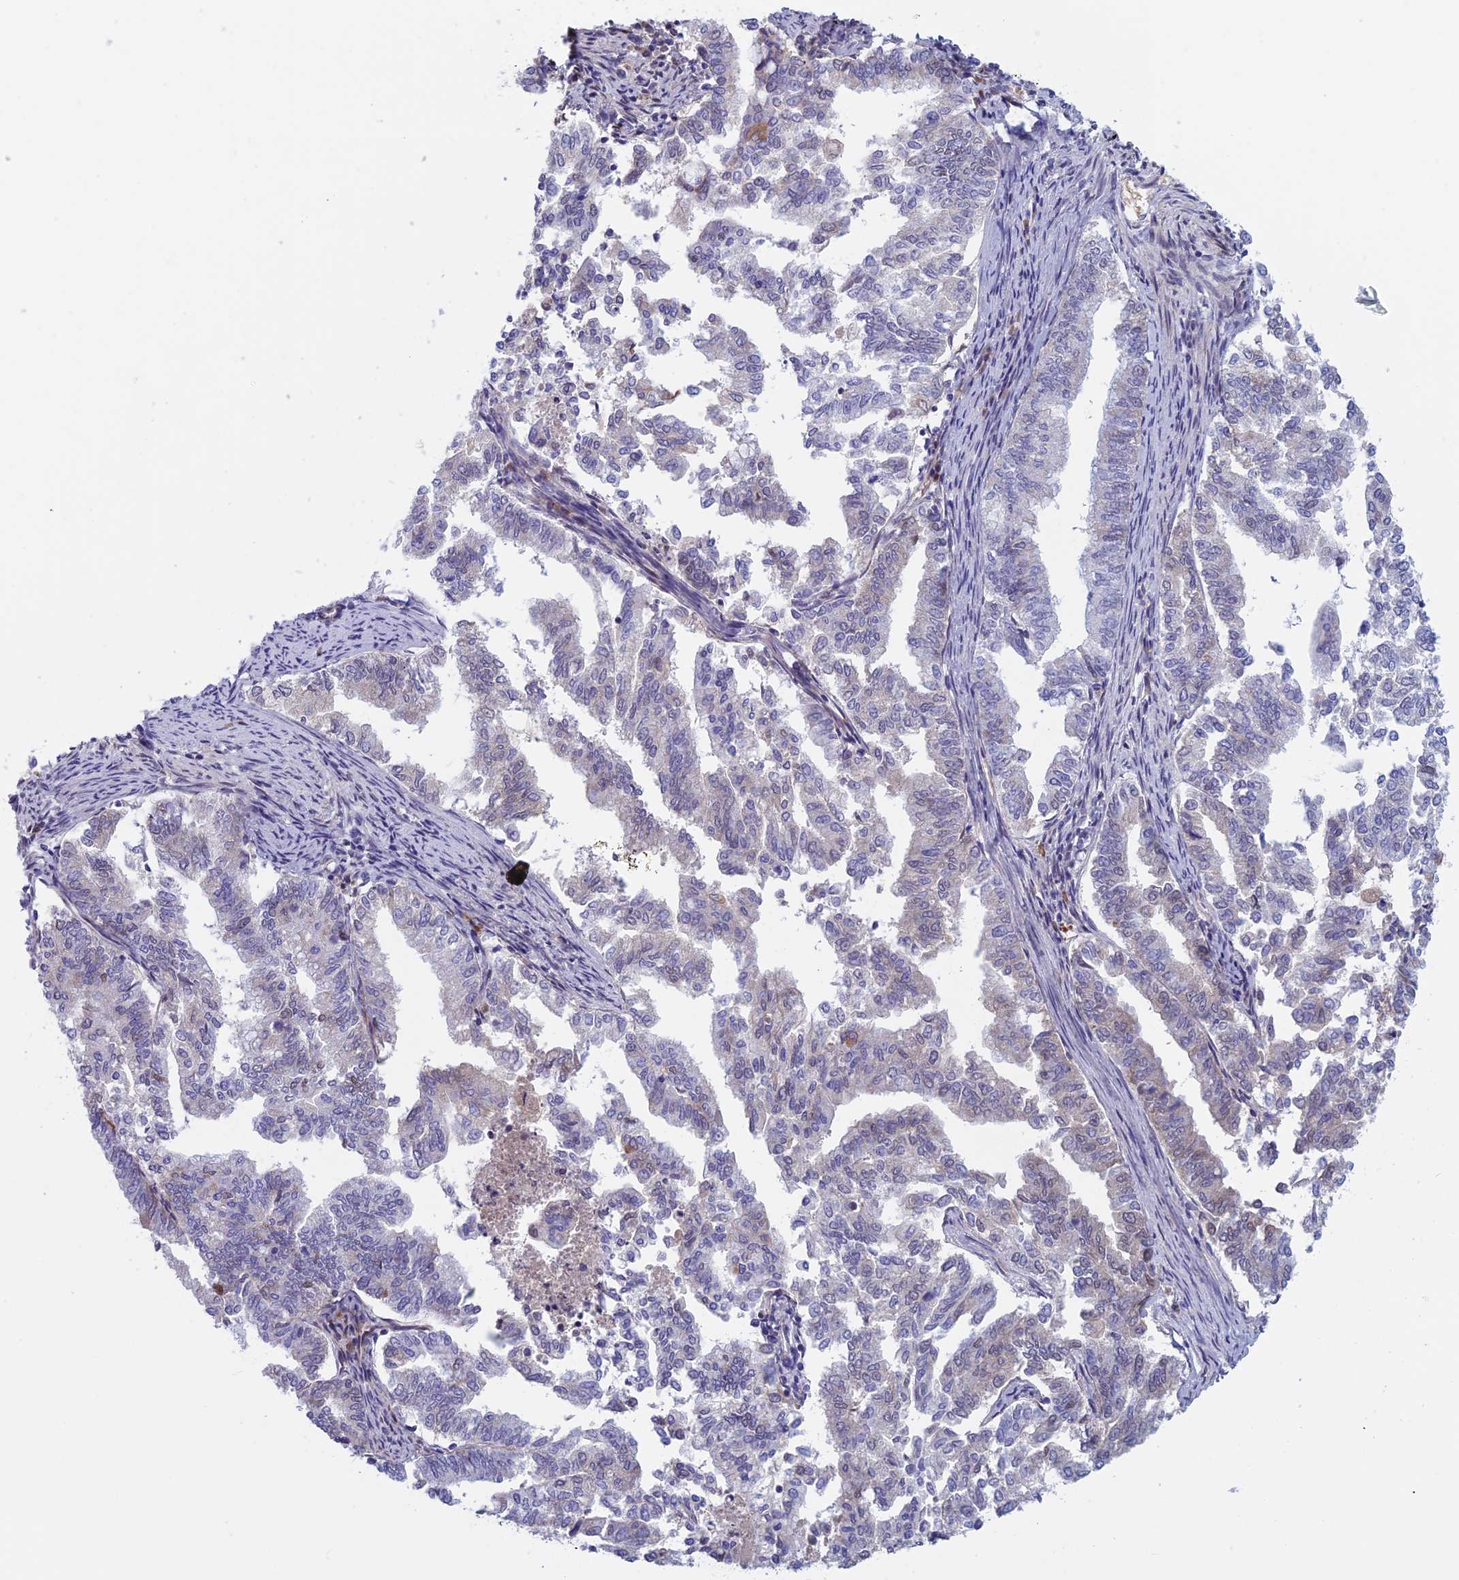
{"staining": {"intensity": "negative", "quantity": "none", "location": "none"}, "tissue": "endometrial cancer", "cell_type": "Tumor cells", "image_type": "cancer", "snomed": [{"axis": "morphology", "description": "Adenocarcinoma, NOS"}, {"axis": "topography", "description": "Endometrium"}], "caption": "Immunohistochemistry photomicrograph of neoplastic tissue: human endometrial cancer stained with DAB (3,3'-diaminobenzidine) displays no significant protein positivity in tumor cells.", "gene": "ANGPTL2", "patient": {"sex": "female", "age": 79}}